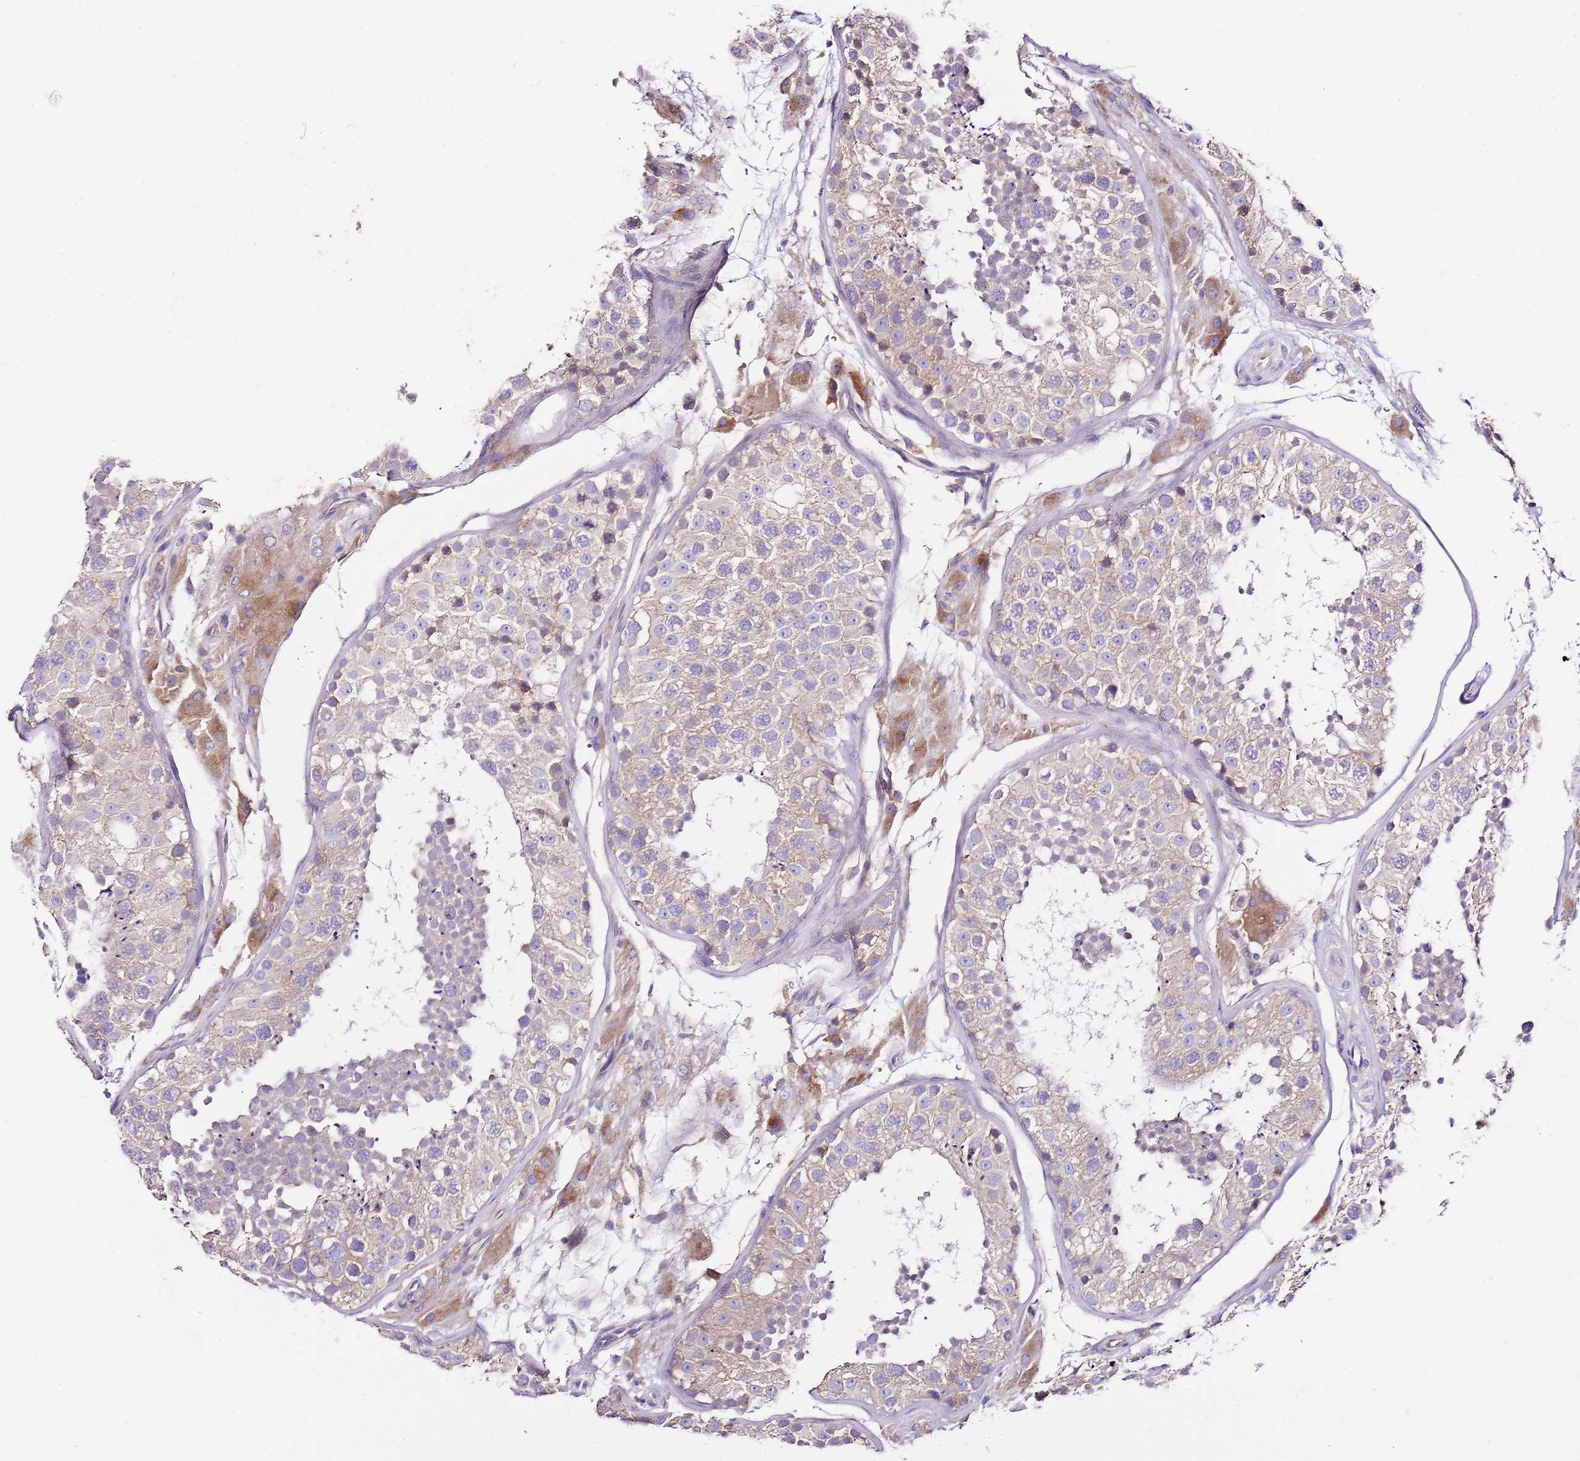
{"staining": {"intensity": "weak", "quantity": "25%-75%", "location": "cytoplasmic/membranous"}, "tissue": "testis", "cell_type": "Cells in seminiferous ducts", "image_type": "normal", "snomed": [{"axis": "morphology", "description": "Normal tissue, NOS"}, {"axis": "topography", "description": "Testis"}], "caption": "Immunohistochemical staining of unremarkable human testis demonstrates weak cytoplasmic/membranous protein positivity in about 25%-75% of cells in seminiferous ducts.", "gene": "RPS10", "patient": {"sex": "male", "age": 26}}